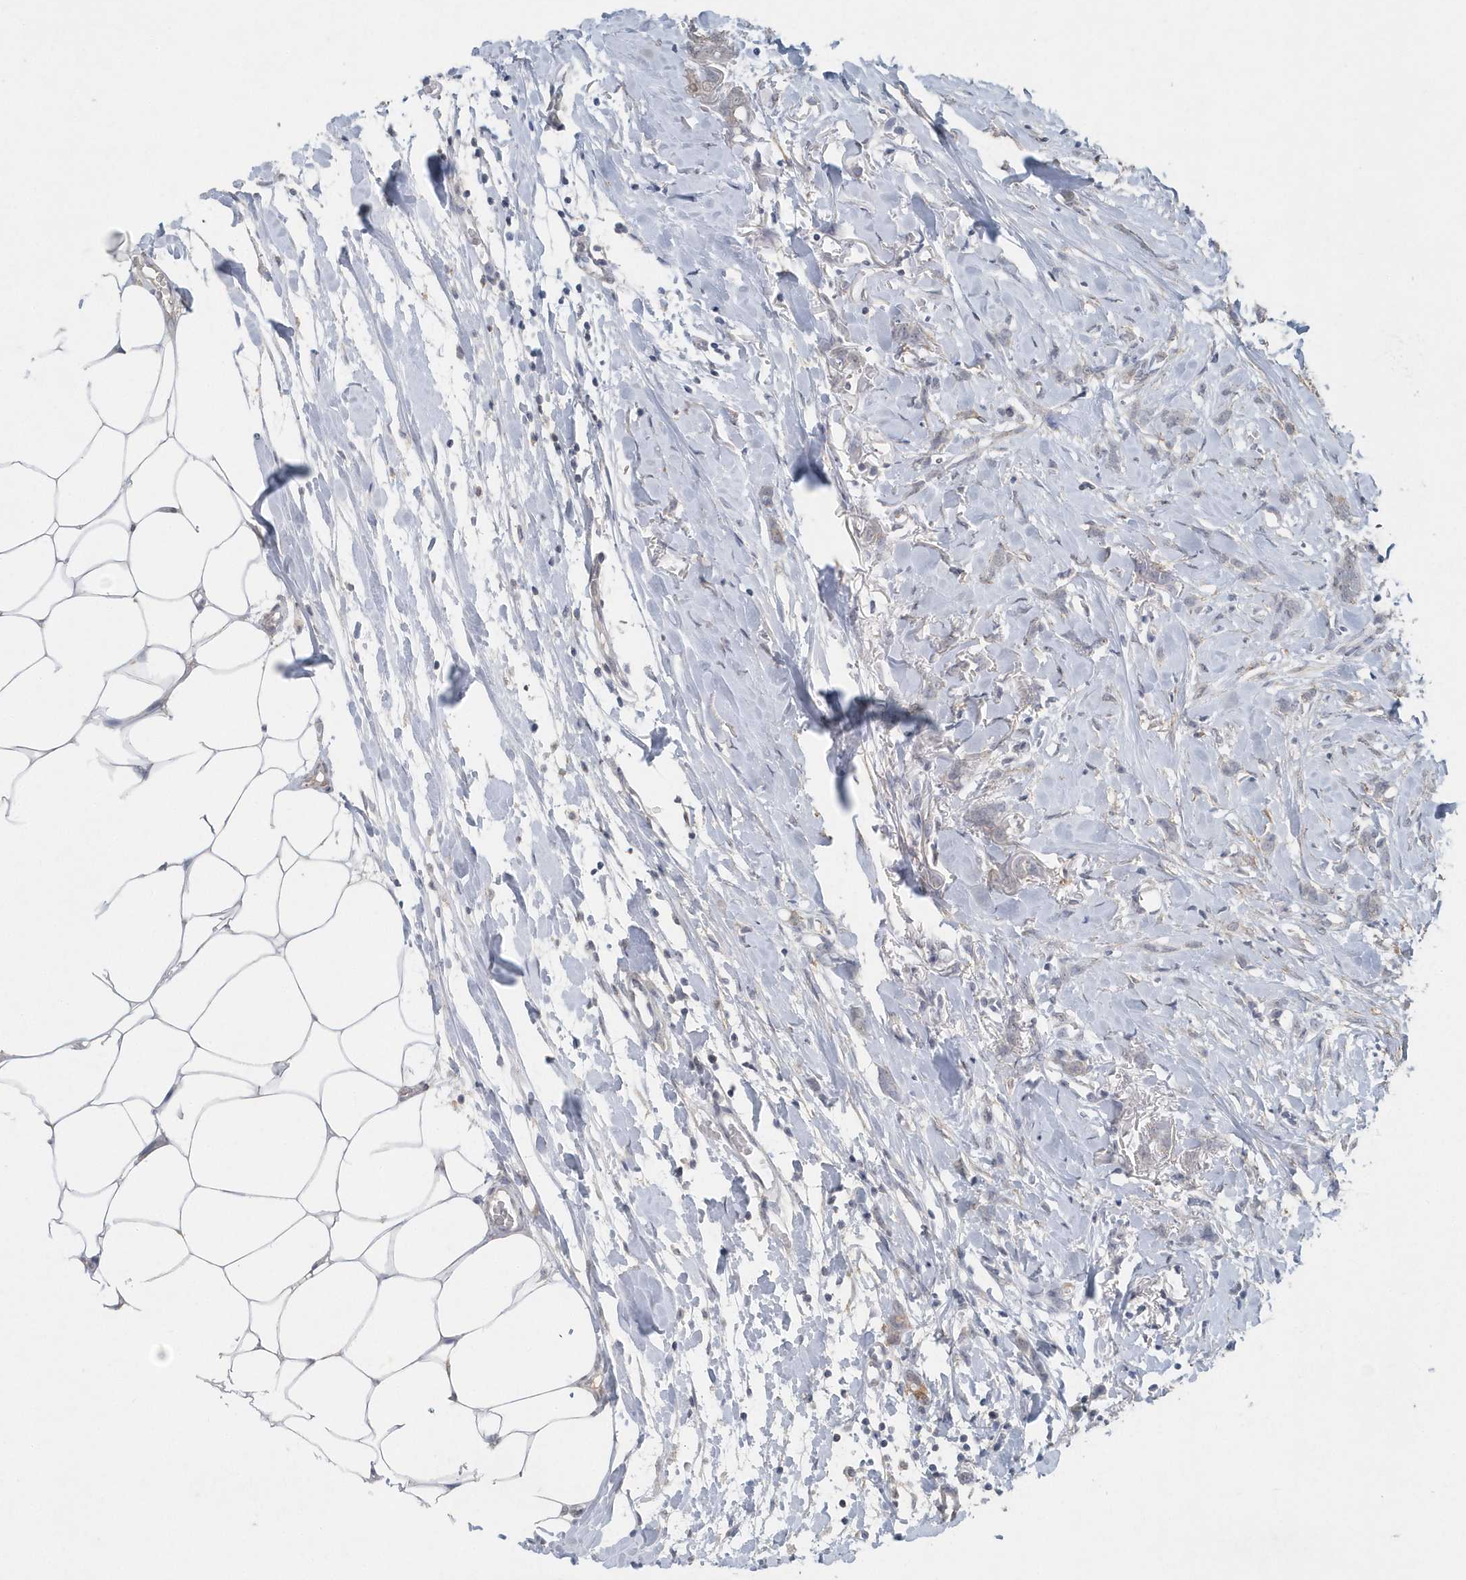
{"staining": {"intensity": "negative", "quantity": "none", "location": "none"}, "tissue": "breast cancer", "cell_type": "Tumor cells", "image_type": "cancer", "snomed": [{"axis": "morphology", "description": "Lobular carcinoma, in situ"}, {"axis": "morphology", "description": "Lobular carcinoma"}, {"axis": "topography", "description": "Breast"}], "caption": "This is an immunohistochemistry (IHC) image of human breast cancer (lobular carcinoma). There is no expression in tumor cells.", "gene": "PDCD1", "patient": {"sex": "female", "age": 41}}